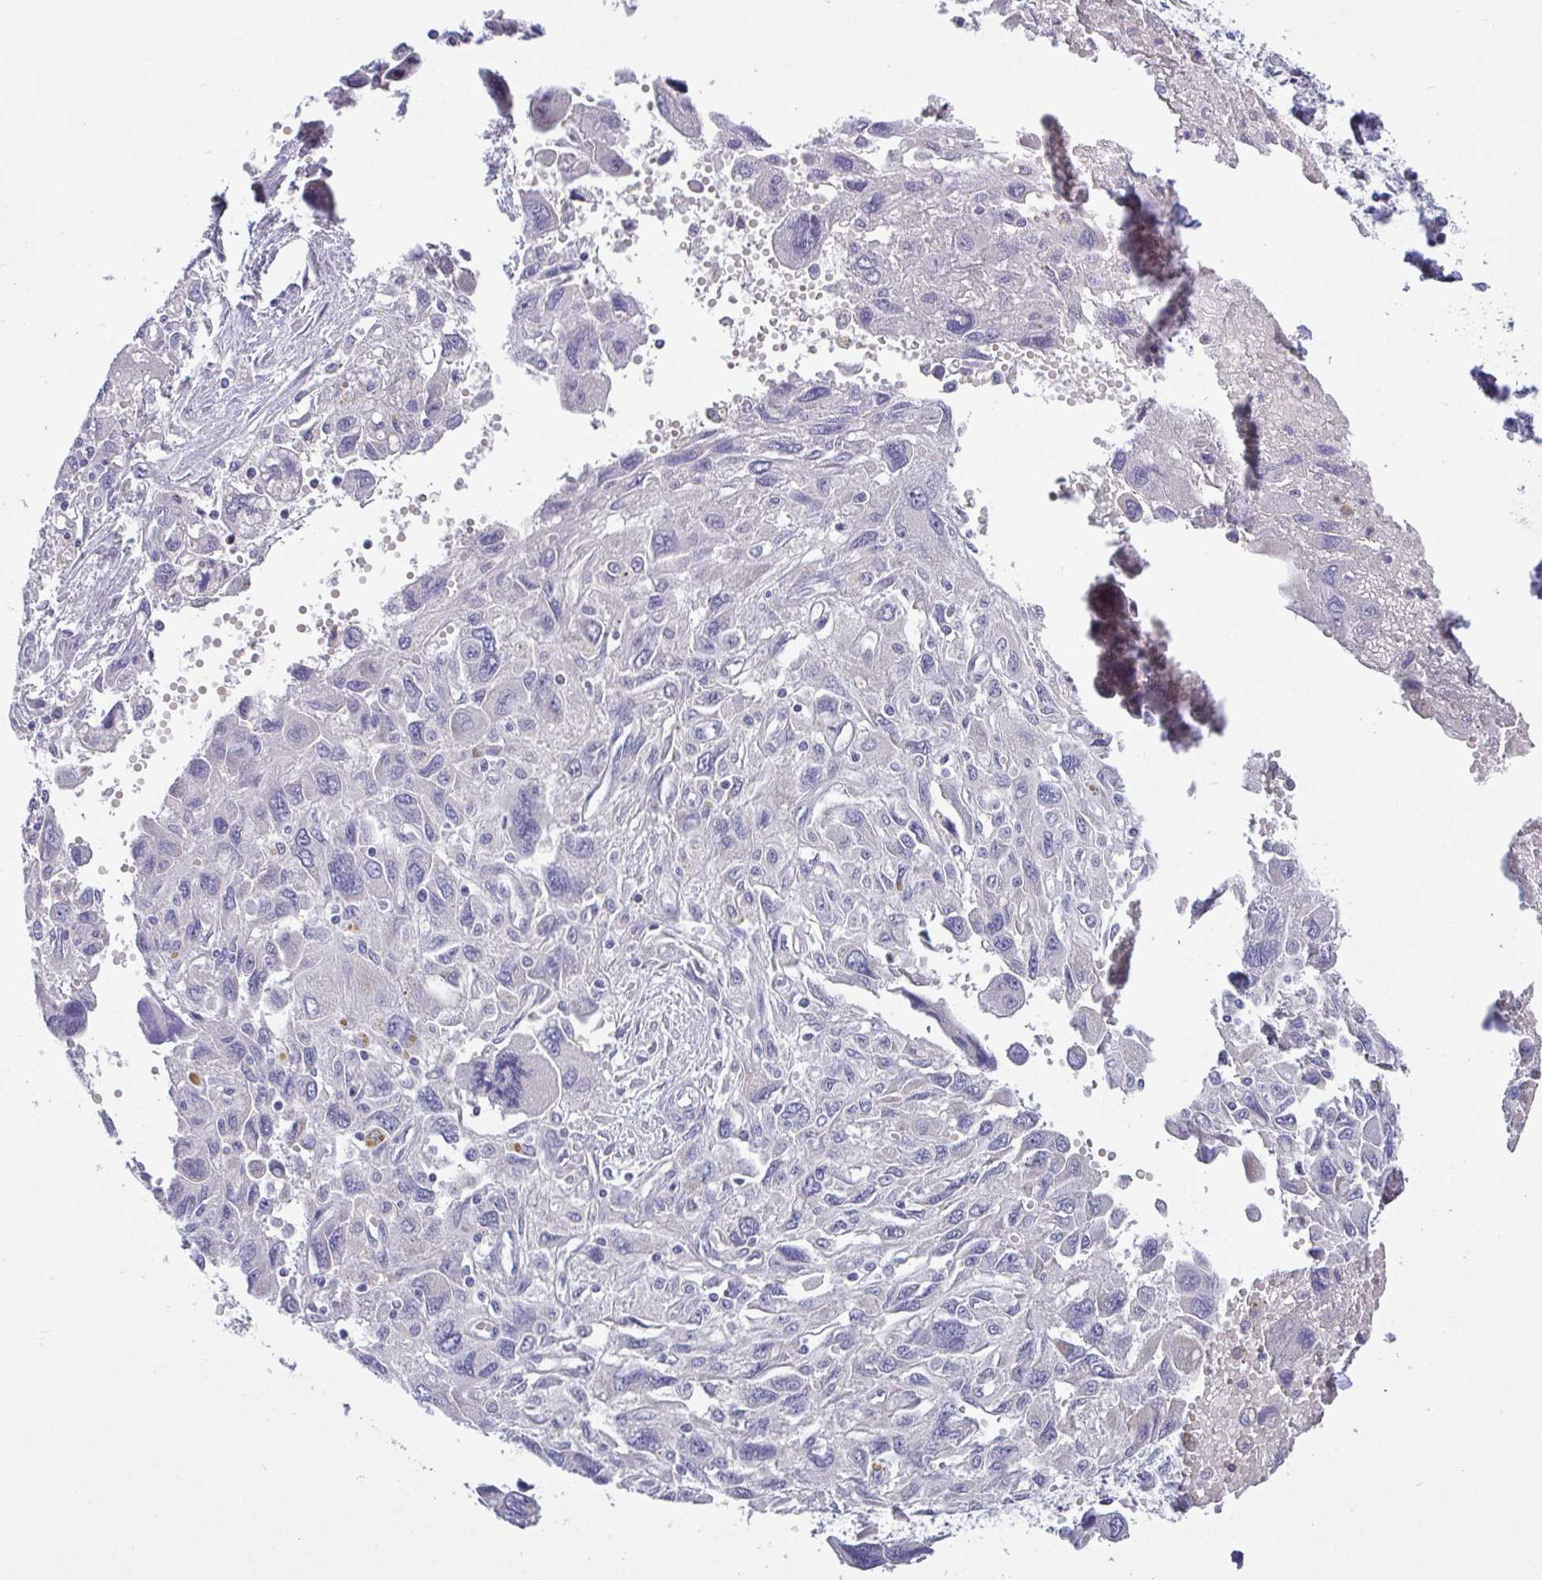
{"staining": {"intensity": "negative", "quantity": "none", "location": "none"}, "tissue": "pancreatic cancer", "cell_type": "Tumor cells", "image_type": "cancer", "snomed": [{"axis": "morphology", "description": "Adenocarcinoma, NOS"}, {"axis": "topography", "description": "Pancreas"}], "caption": "Immunohistochemistry (IHC) histopathology image of neoplastic tissue: adenocarcinoma (pancreatic) stained with DAB (3,3'-diaminobenzidine) displays no significant protein staining in tumor cells.", "gene": "C4orf33", "patient": {"sex": "female", "age": 47}}